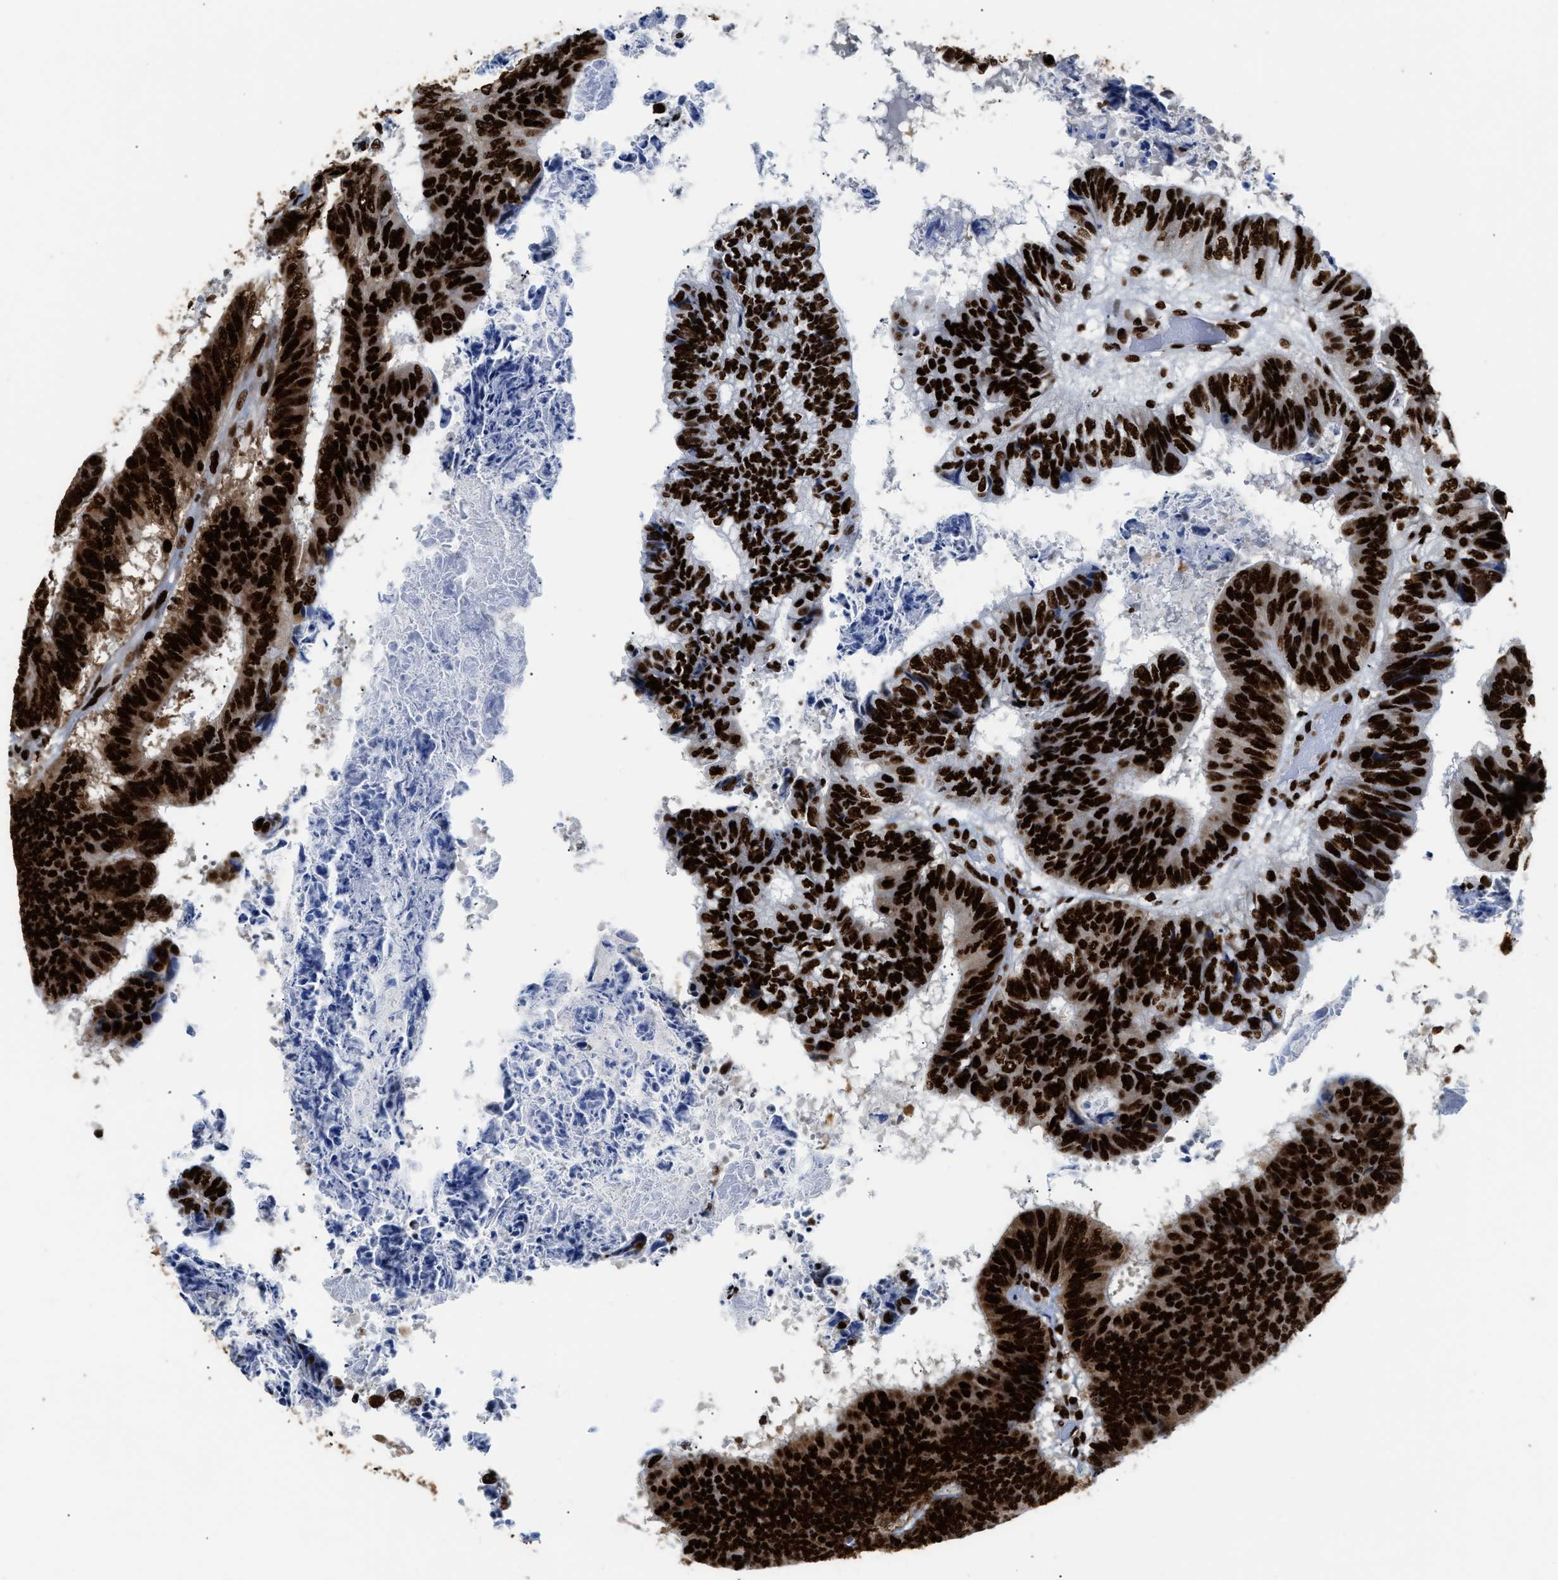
{"staining": {"intensity": "strong", "quantity": ">75%", "location": "nuclear"}, "tissue": "colorectal cancer", "cell_type": "Tumor cells", "image_type": "cancer", "snomed": [{"axis": "morphology", "description": "Adenocarcinoma, NOS"}, {"axis": "topography", "description": "Rectum"}], "caption": "Colorectal adenocarcinoma stained for a protein exhibits strong nuclear positivity in tumor cells. The staining was performed using DAB, with brown indicating positive protein expression. Nuclei are stained blue with hematoxylin.", "gene": "HNRNPM", "patient": {"sex": "male", "age": 72}}